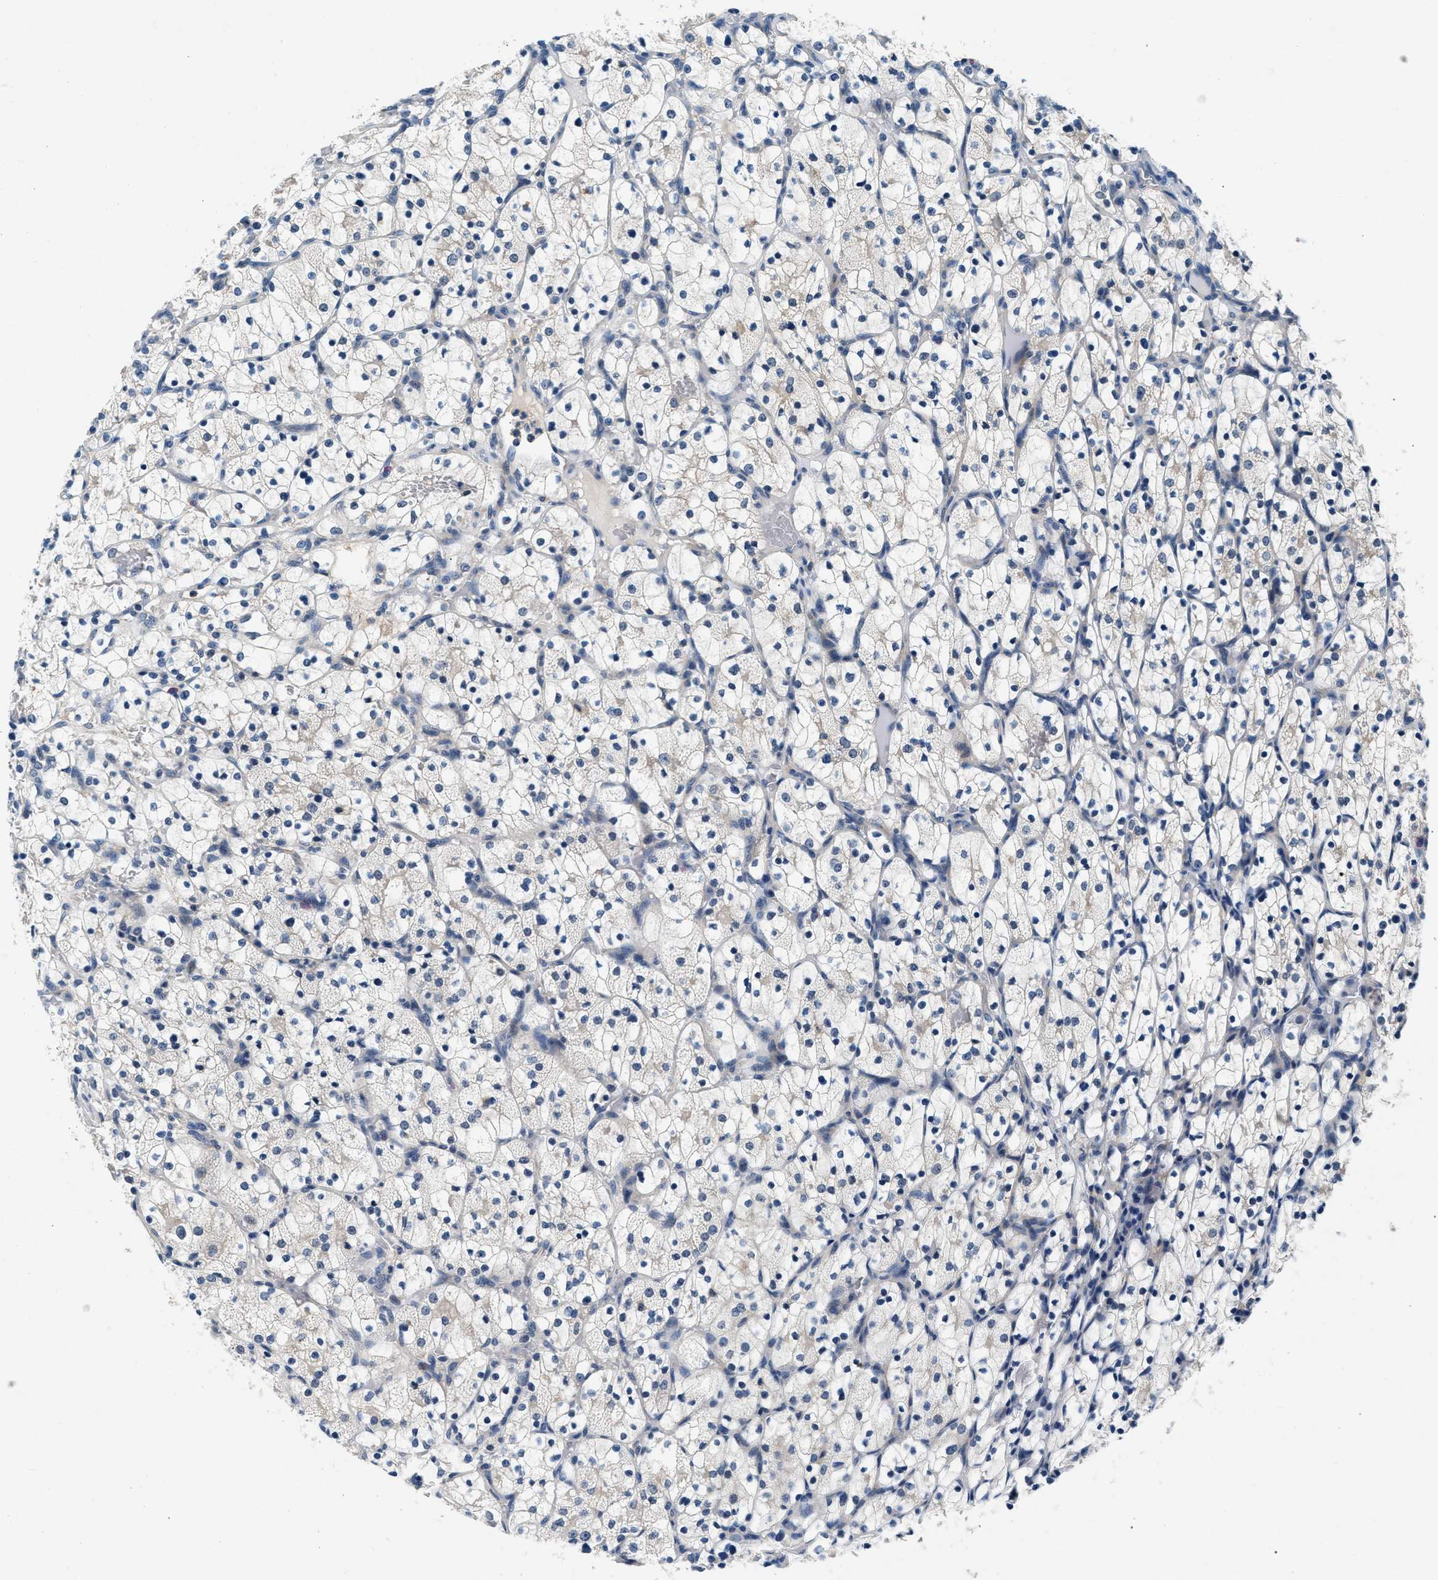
{"staining": {"intensity": "negative", "quantity": "none", "location": "none"}, "tissue": "renal cancer", "cell_type": "Tumor cells", "image_type": "cancer", "snomed": [{"axis": "morphology", "description": "Adenocarcinoma, NOS"}, {"axis": "topography", "description": "Kidney"}], "caption": "Adenocarcinoma (renal) was stained to show a protein in brown. There is no significant expression in tumor cells. (DAB IHC visualized using brightfield microscopy, high magnification).", "gene": "DENND6B", "patient": {"sex": "female", "age": 69}}